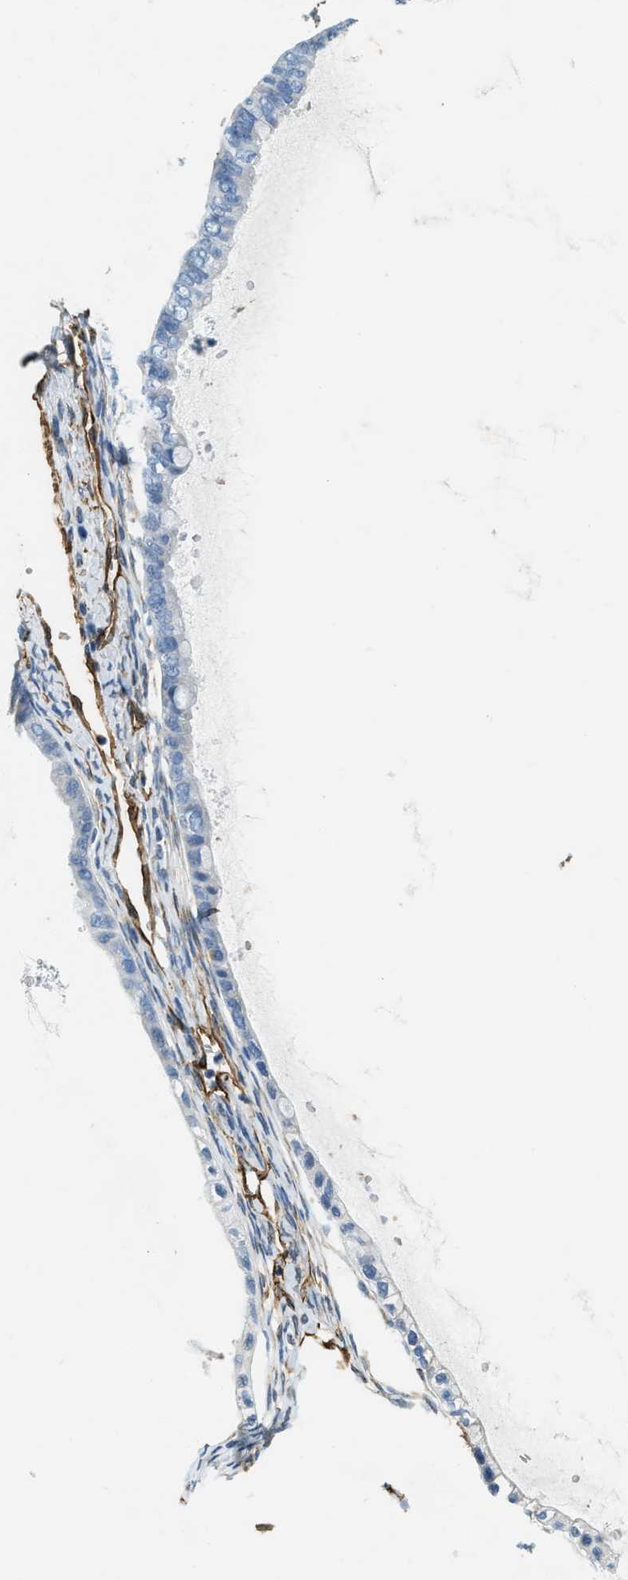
{"staining": {"intensity": "negative", "quantity": "none", "location": "none"}, "tissue": "ovarian cancer", "cell_type": "Tumor cells", "image_type": "cancer", "snomed": [{"axis": "morphology", "description": "Cystadenocarcinoma, mucinous, NOS"}, {"axis": "topography", "description": "Ovary"}], "caption": "High power microscopy image of an immunohistochemistry micrograph of ovarian mucinous cystadenocarcinoma, revealing no significant expression in tumor cells.", "gene": "TMEM43", "patient": {"sex": "female", "age": 80}}